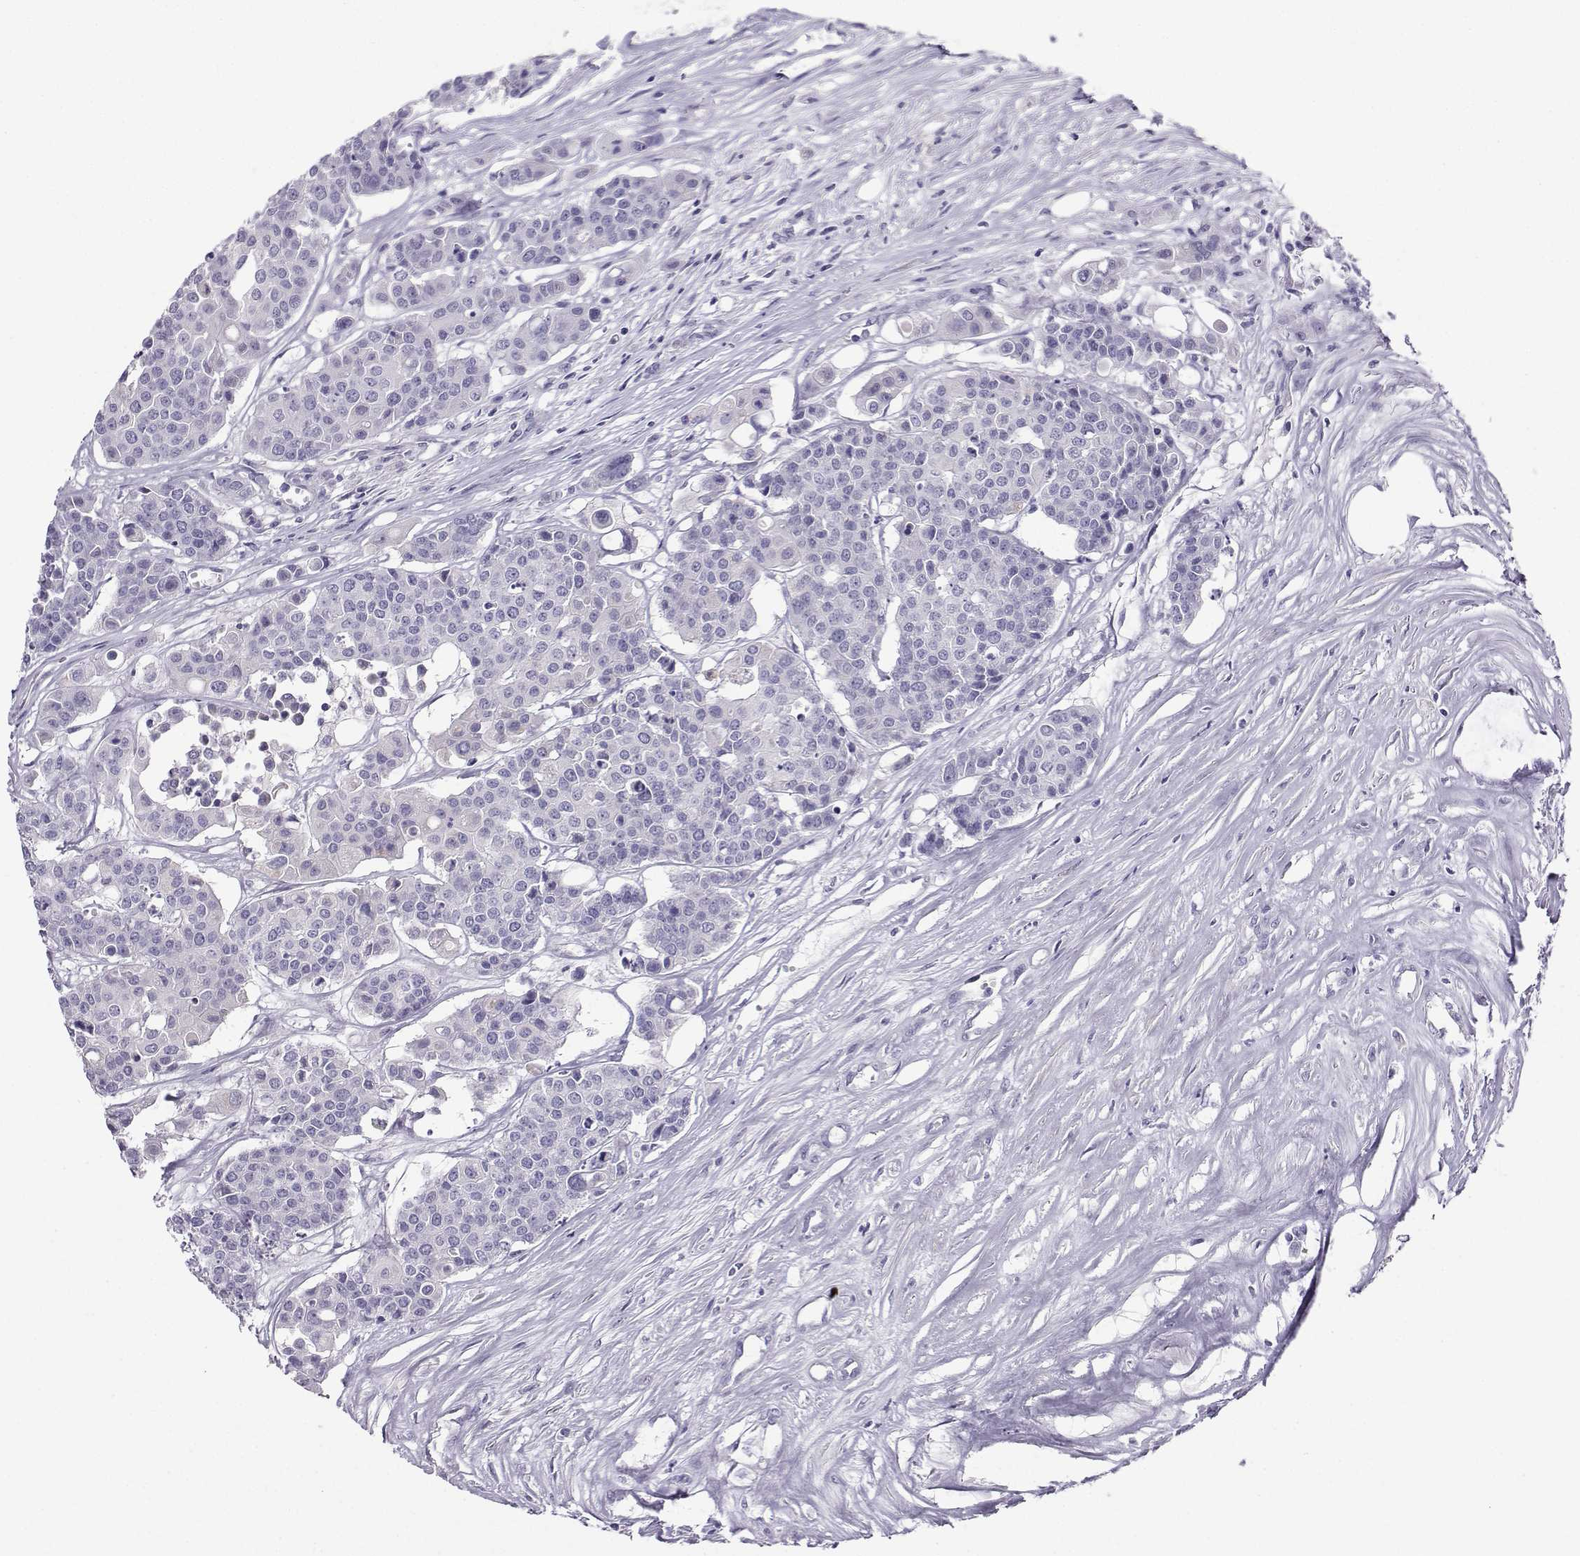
{"staining": {"intensity": "negative", "quantity": "none", "location": "none"}, "tissue": "carcinoid", "cell_type": "Tumor cells", "image_type": "cancer", "snomed": [{"axis": "morphology", "description": "Carcinoid, malignant, NOS"}, {"axis": "topography", "description": "Colon"}], "caption": "High magnification brightfield microscopy of malignant carcinoid stained with DAB (3,3'-diaminobenzidine) (brown) and counterstained with hematoxylin (blue): tumor cells show no significant expression.", "gene": "FBXO24", "patient": {"sex": "male", "age": 81}}